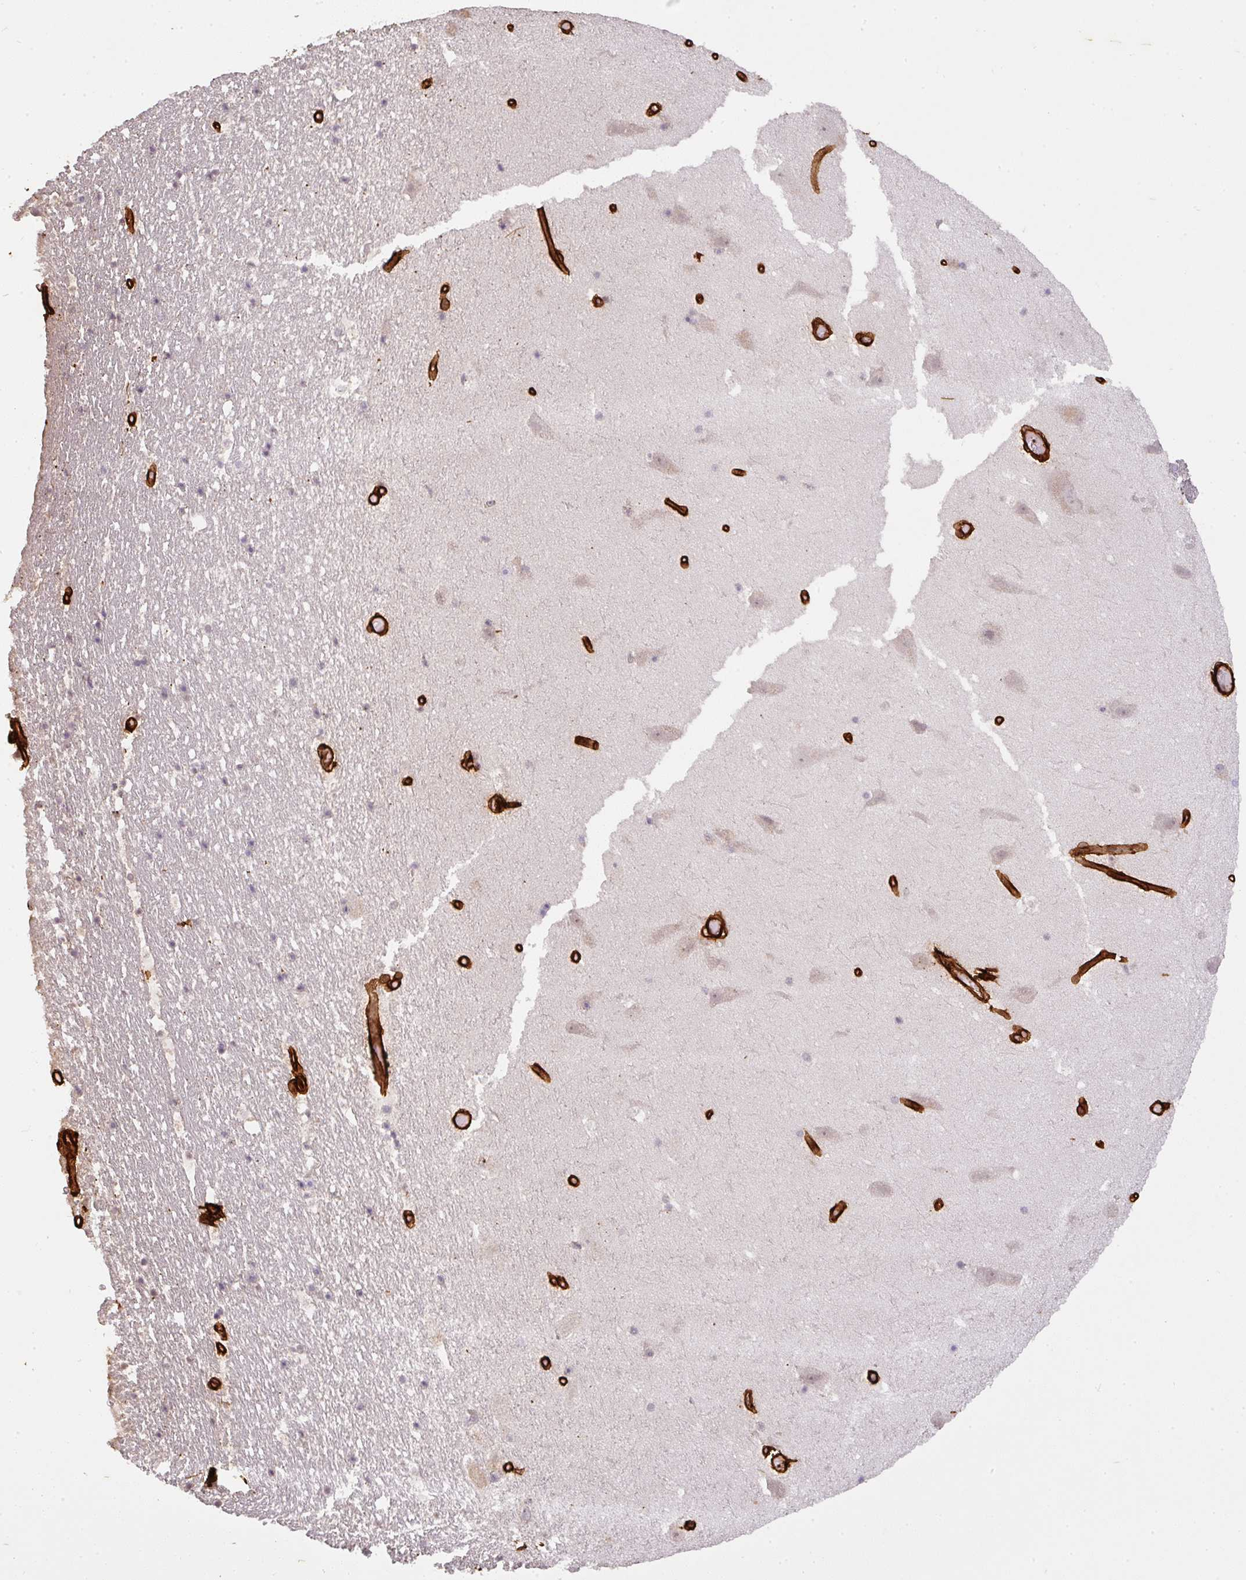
{"staining": {"intensity": "negative", "quantity": "none", "location": "none"}, "tissue": "hippocampus", "cell_type": "Glial cells", "image_type": "normal", "snomed": [{"axis": "morphology", "description": "Normal tissue, NOS"}, {"axis": "topography", "description": "Hippocampus"}], "caption": "Hippocampus stained for a protein using immunohistochemistry (IHC) shows no staining glial cells.", "gene": "COL3A1", "patient": {"sex": "female", "age": 42}}